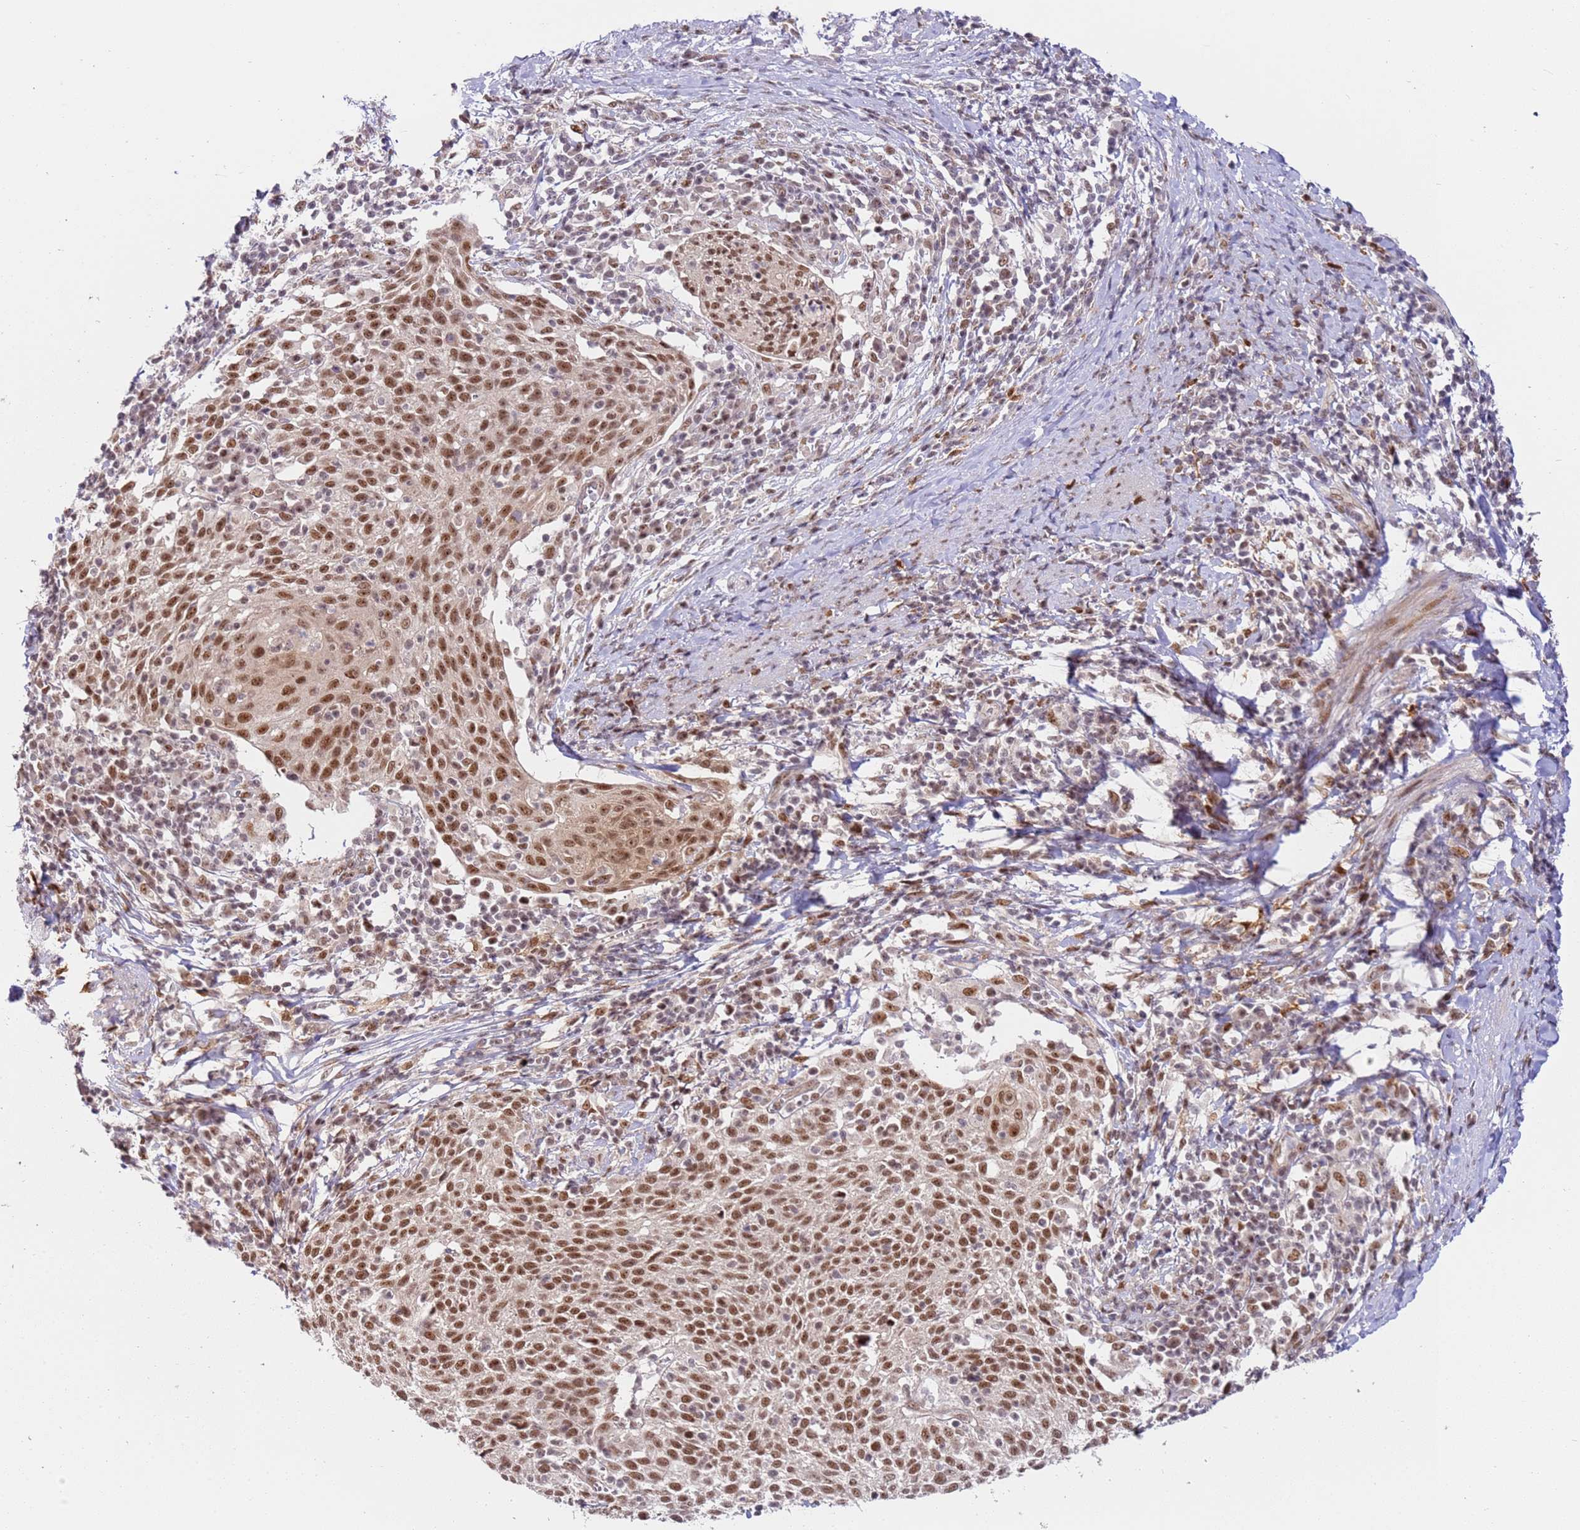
{"staining": {"intensity": "moderate", "quantity": ">75%", "location": "nuclear"}, "tissue": "cervical cancer", "cell_type": "Tumor cells", "image_type": "cancer", "snomed": [{"axis": "morphology", "description": "Squamous cell carcinoma, NOS"}, {"axis": "topography", "description": "Cervix"}], "caption": "Cervical squamous cell carcinoma stained for a protein (brown) displays moderate nuclear positive staining in about >75% of tumor cells.", "gene": "LGALSL", "patient": {"sex": "female", "age": 52}}